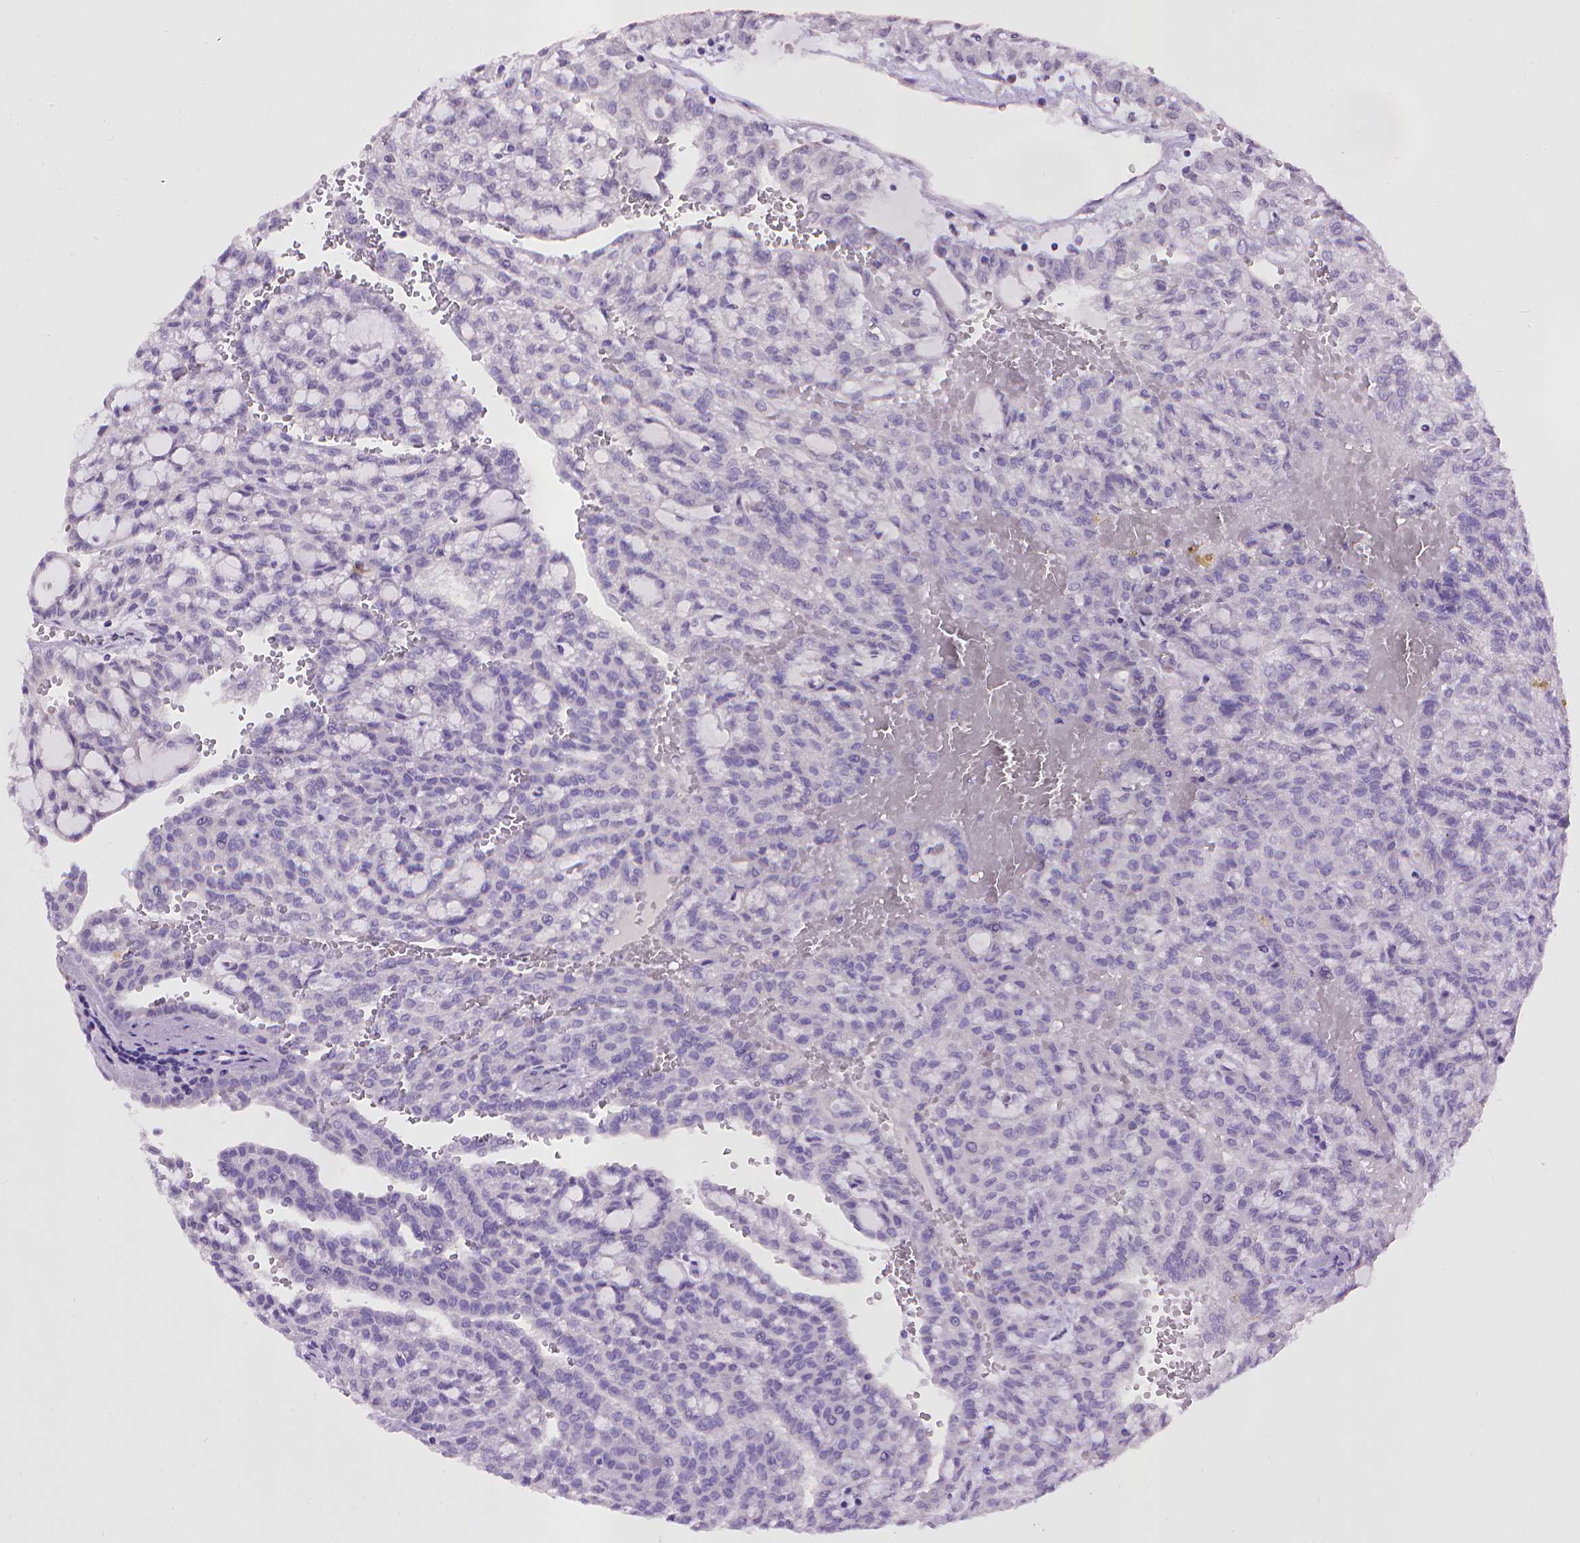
{"staining": {"intensity": "negative", "quantity": "none", "location": "none"}, "tissue": "renal cancer", "cell_type": "Tumor cells", "image_type": "cancer", "snomed": [{"axis": "morphology", "description": "Adenocarcinoma, NOS"}, {"axis": "topography", "description": "Kidney"}], "caption": "This micrograph is of renal cancer (adenocarcinoma) stained with IHC to label a protein in brown with the nuclei are counter-stained blue. There is no expression in tumor cells.", "gene": "KMO", "patient": {"sex": "male", "age": 63}}